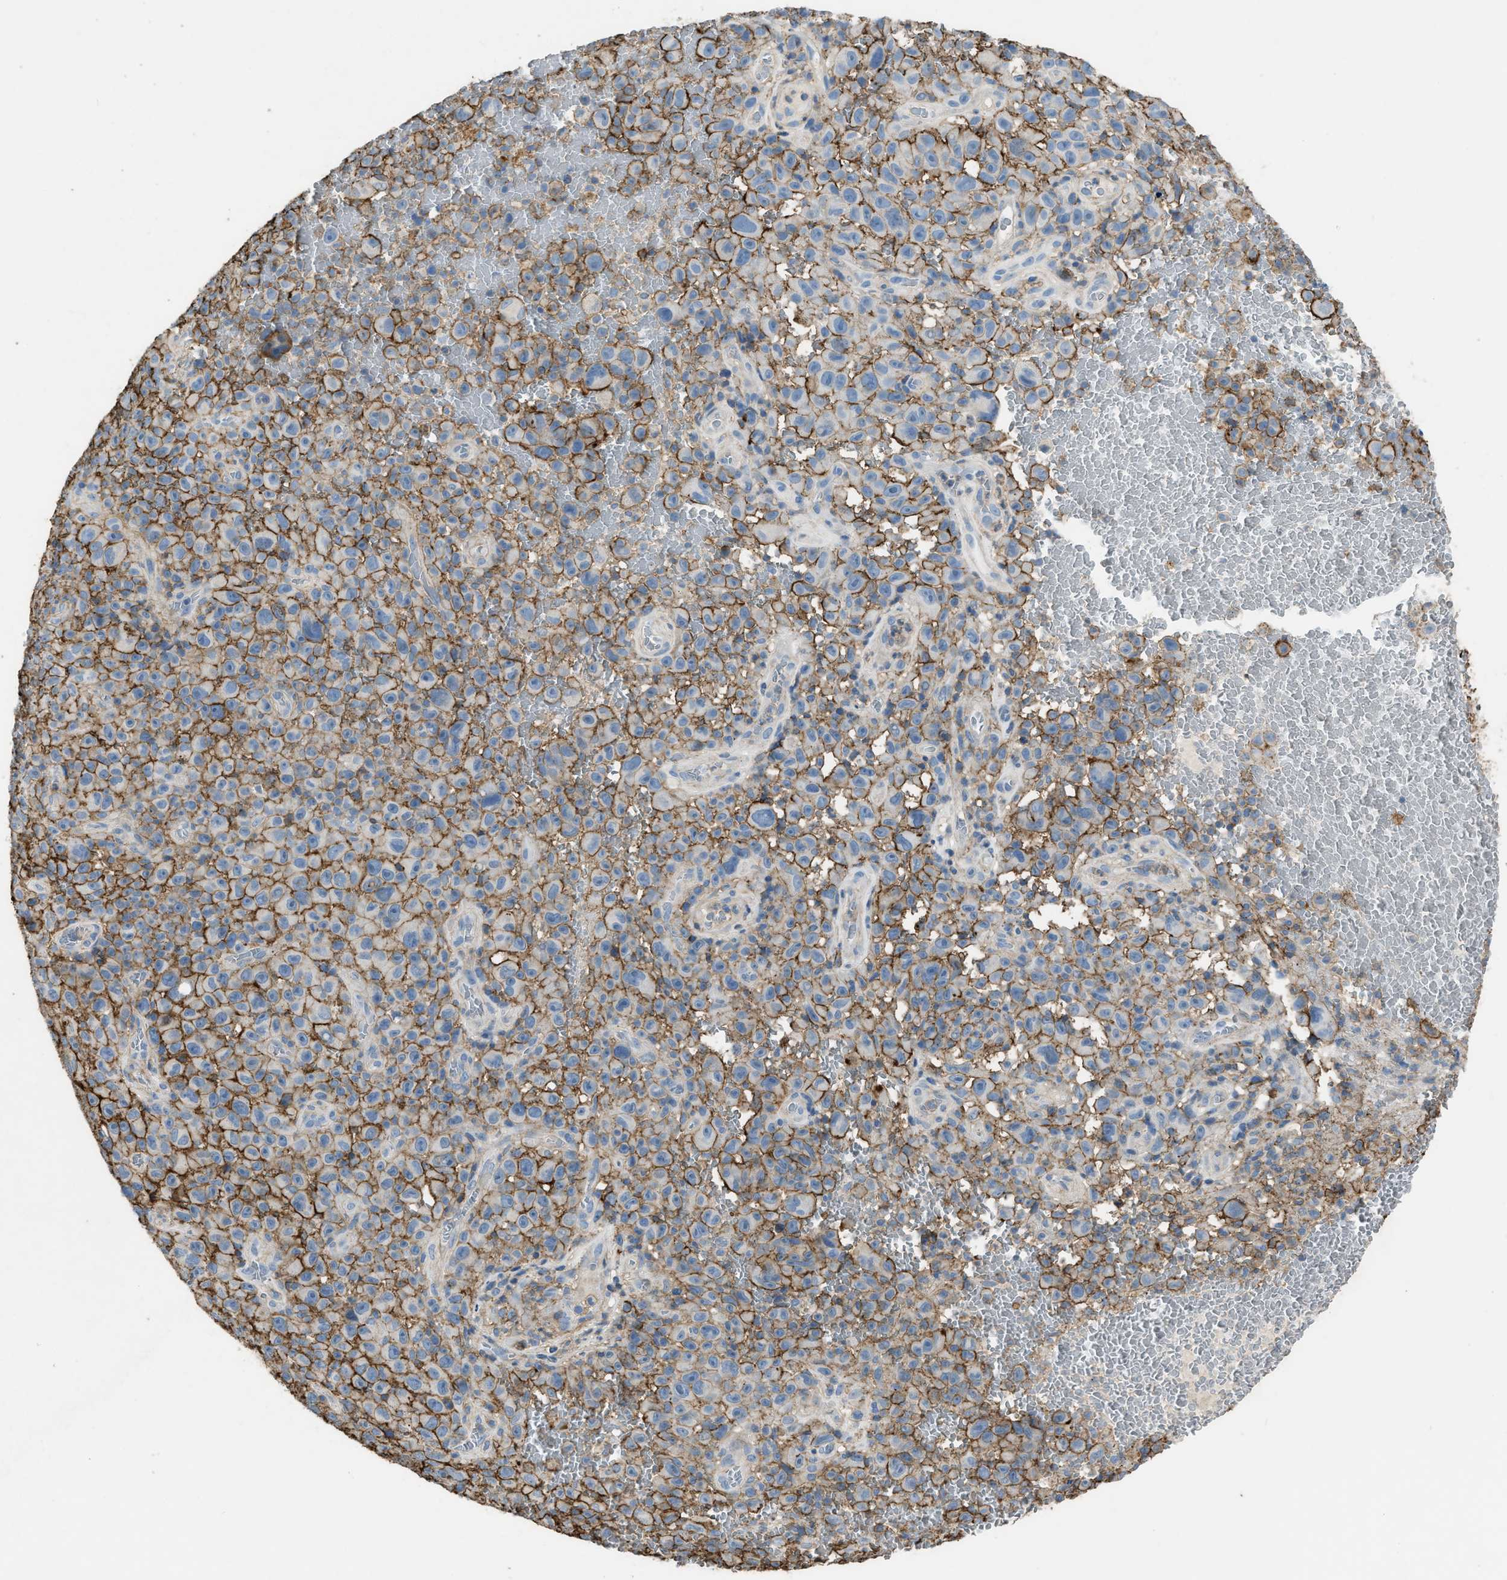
{"staining": {"intensity": "strong", "quantity": ">75%", "location": "cytoplasmic/membranous"}, "tissue": "melanoma", "cell_type": "Tumor cells", "image_type": "cancer", "snomed": [{"axis": "morphology", "description": "Malignant melanoma, NOS"}, {"axis": "topography", "description": "Skin"}], "caption": "Immunohistochemistry (IHC) image of neoplastic tissue: human melanoma stained using immunohistochemistry (IHC) displays high levels of strong protein expression localized specifically in the cytoplasmic/membranous of tumor cells, appearing as a cytoplasmic/membranous brown color.", "gene": "OR51E1", "patient": {"sex": "female", "age": 82}}